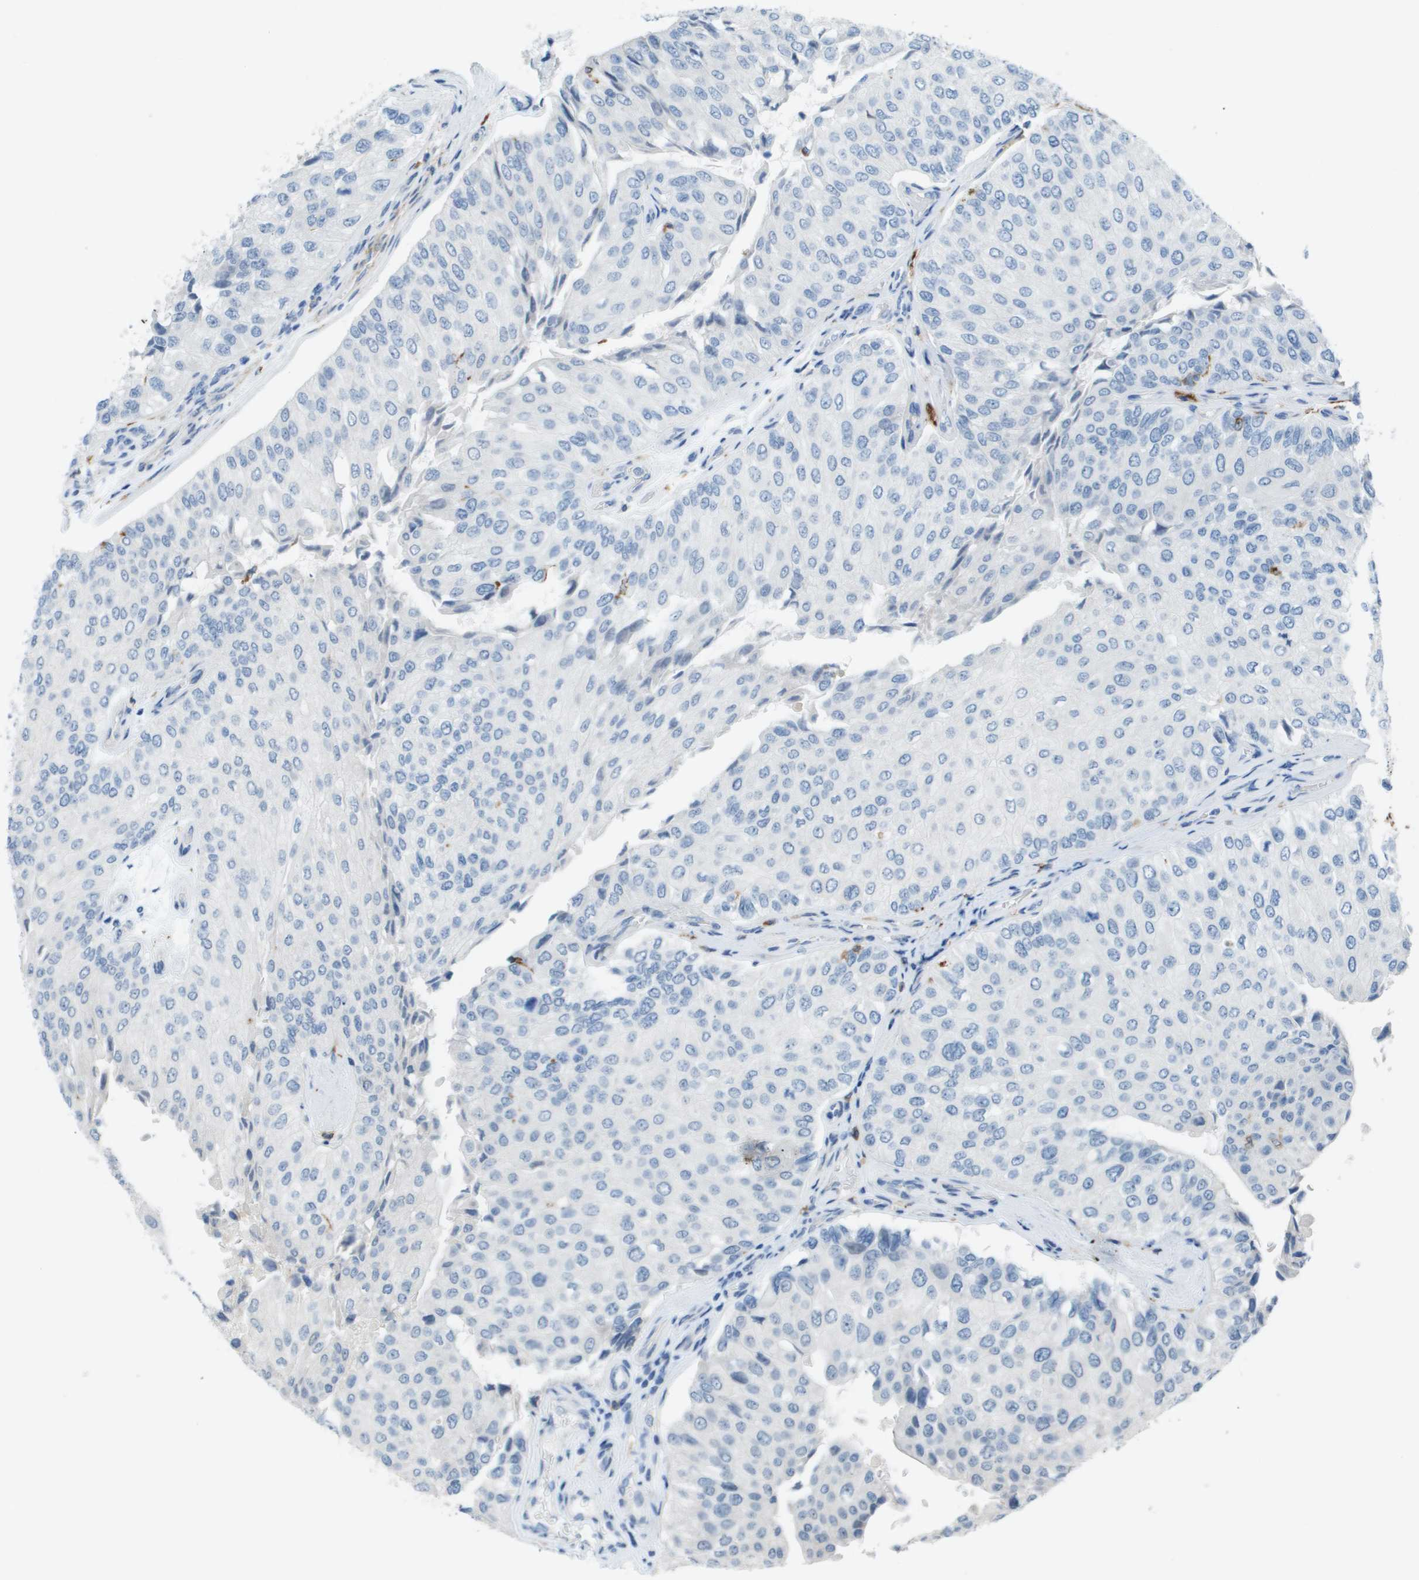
{"staining": {"intensity": "negative", "quantity": "none", "location": "none"}, "tissue": "urothelial cancer", "cell_type": "Tumor cells", "image_type": "cancer", "snomed": [{"axis": "morphology", "description": "Urothelial carcinoma, High grade"}, {"axis": "topography", "description": "Kidney"}, {"axis": "topography", "description": "Urinary bladder"}], "caption": "This is a image of immunohistochemistry staining of high-grade urothelial carcinoma, which shows no positivity in tumor cells.", "gene": "ZBTB43", "patient": {"sex": "male", "age": 77}}